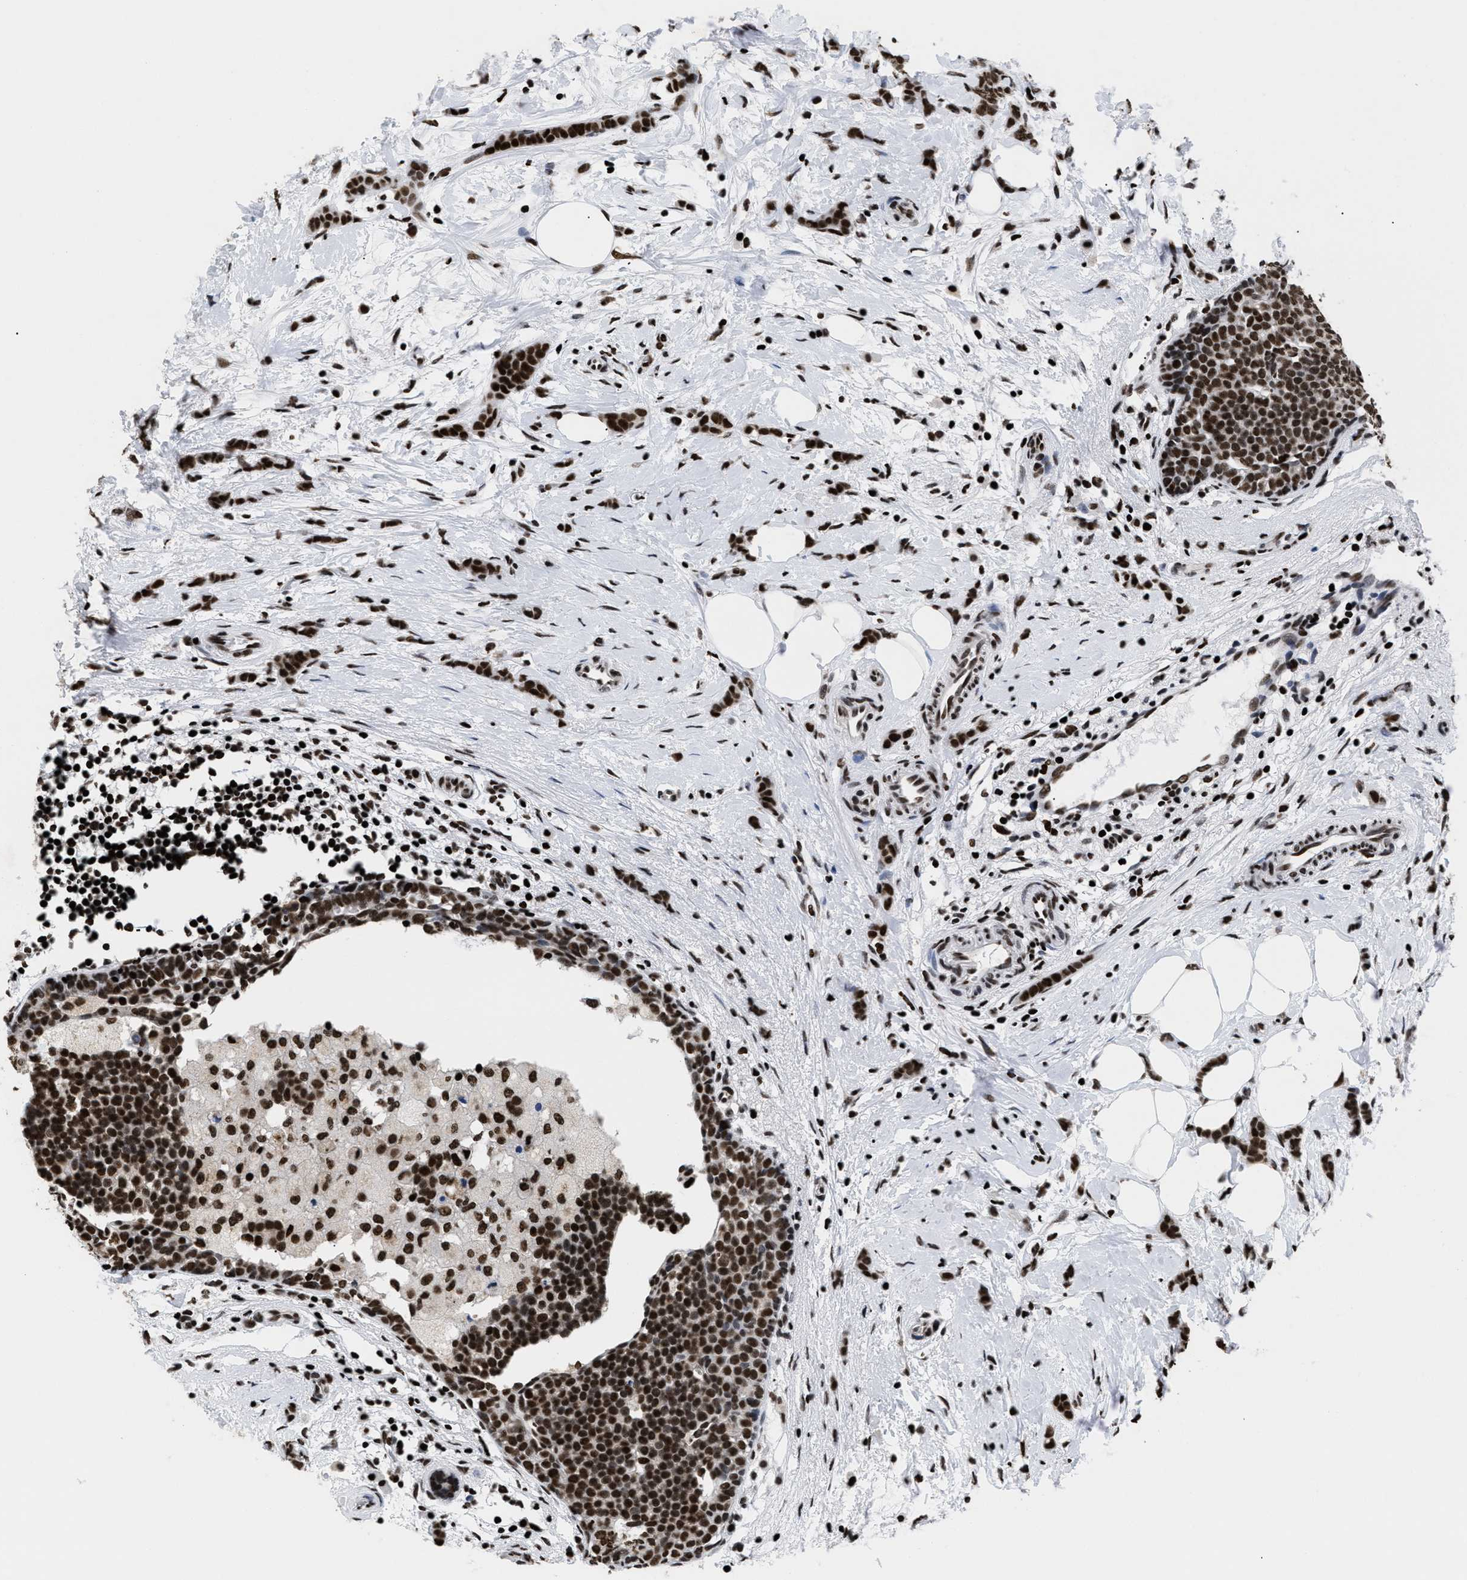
{"staining": {"intensity": "strong", "quantity": ">75%", "location": "nuclear"}, "tissue": "breast cancer", "cell_type": "Tumor cells", "image_type": "cancer", "snomed": [{"axis": "morphology", "description": "Lobular carcinoma, in situ"}, {"axis": "morphology", "description": "Lobular carcinoma"}, {"axis": "topography", "description": "Breast"}], "caption": "Immunohistochemistry (IHC) of breast cancer demonstrates high levels of strong nuclear expression in about >75% of tumor cells. (Stains: DAB (3,3'-diaminobenzidine) in brown, nuclei in blue, Microscopy: brightfield microscopy at high magnification).", "gene": "CALHM3", "patient": {"sex": "female", "age": 41}}